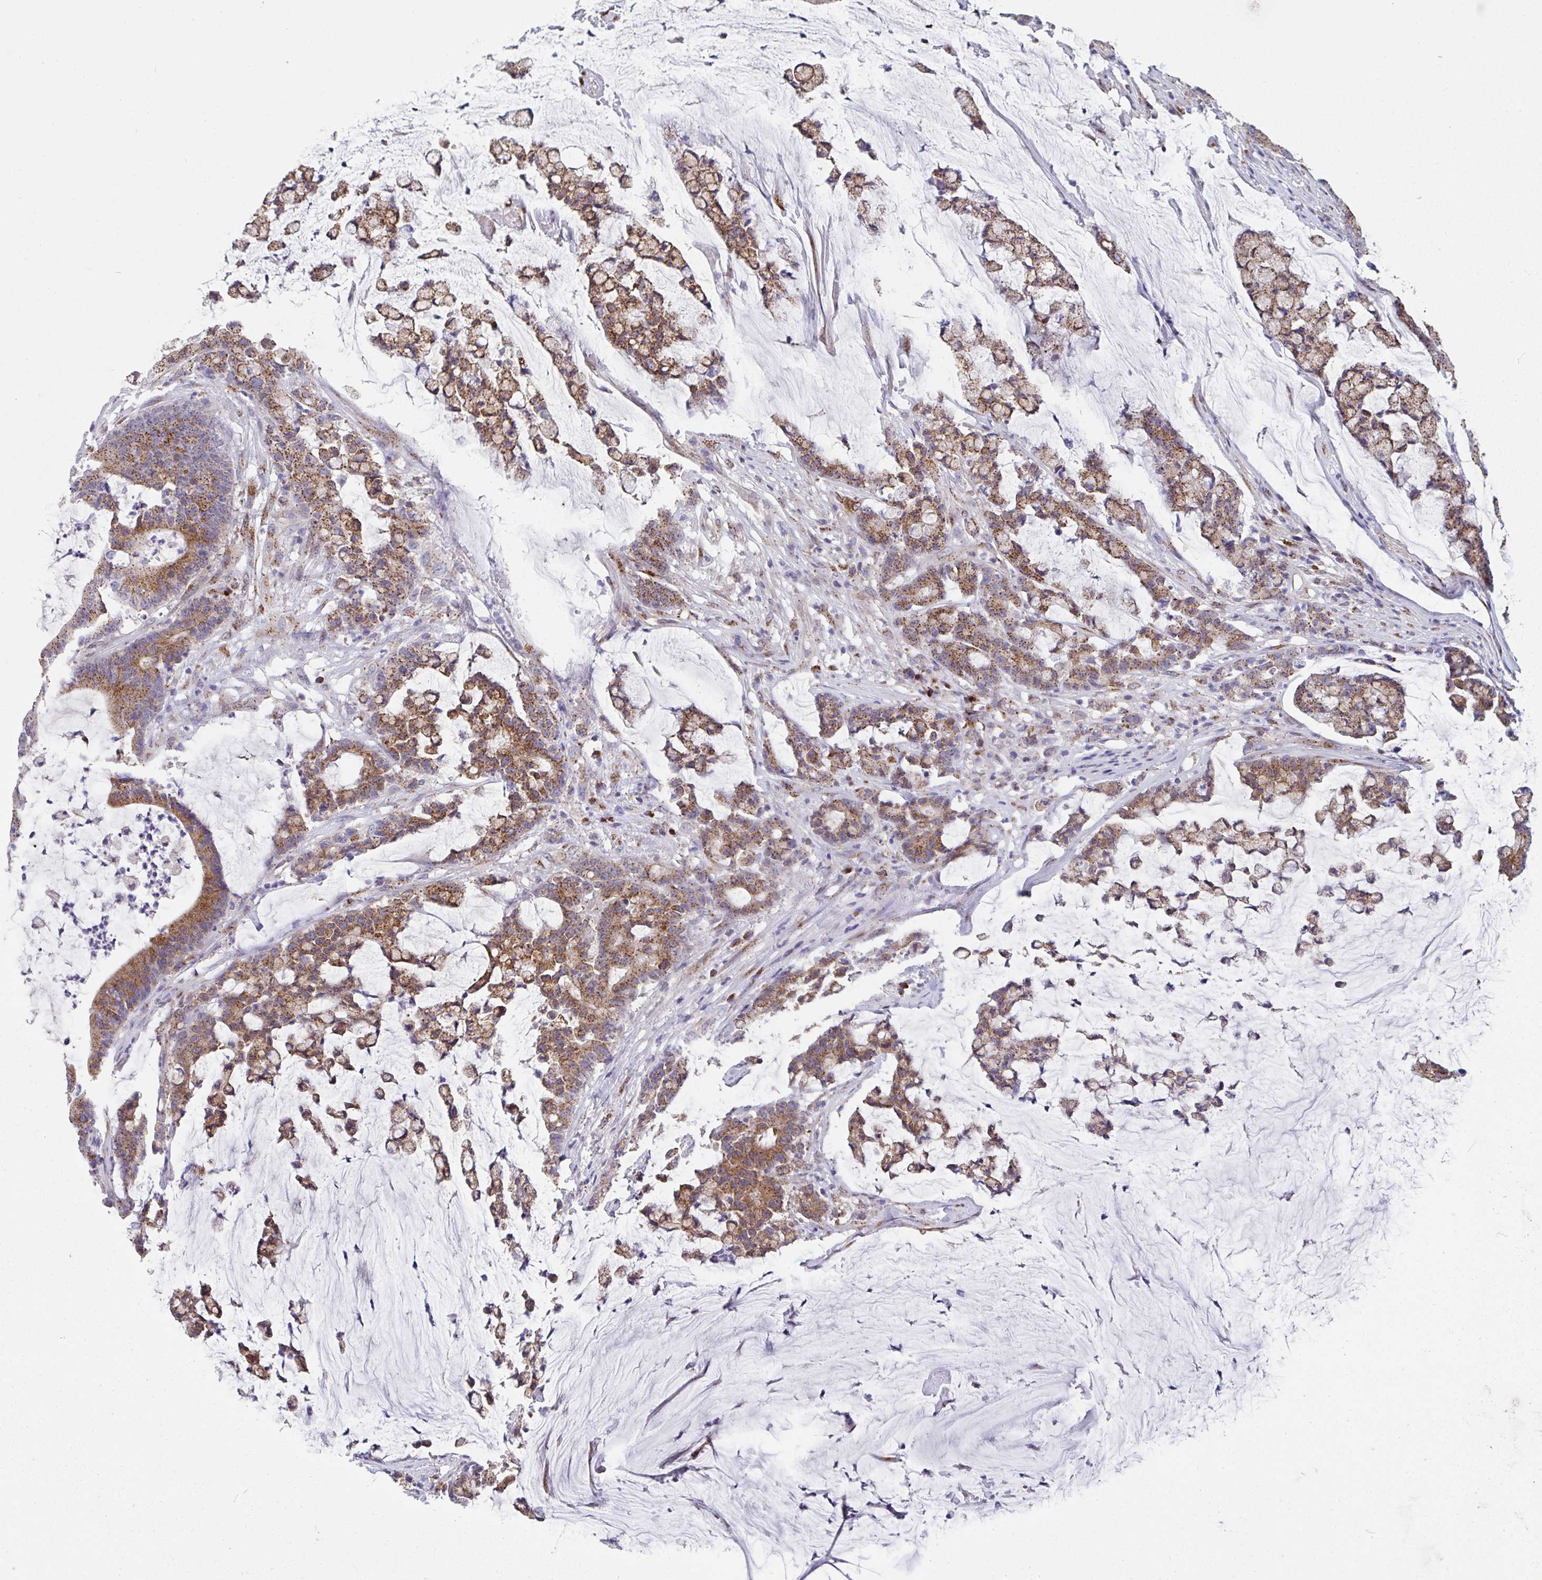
{"staining": {"intensity": "moderate", "quantity": ">75%", "location": "cytoplasmic/membranous"}, "tissue": "colorectal cancer", "cell_type": "Tumor cells", "image_type": "cancer", "snomed": [{"axis": "morphology", "description": "Adenocarcinoma, NOS"}, {"axis": "topography", "description": "Colon"}], "caption": "The immunohistochemical stain shows moderate cytoplasmic/membranous expression in tumor cells of colorectal cancer (adenocarcinoma) tissue. (DAB = brown stain, brightfield microscopy at high magnification).", "gene": "PROSER3", "patient": {"sex": "female", "age": 84}}